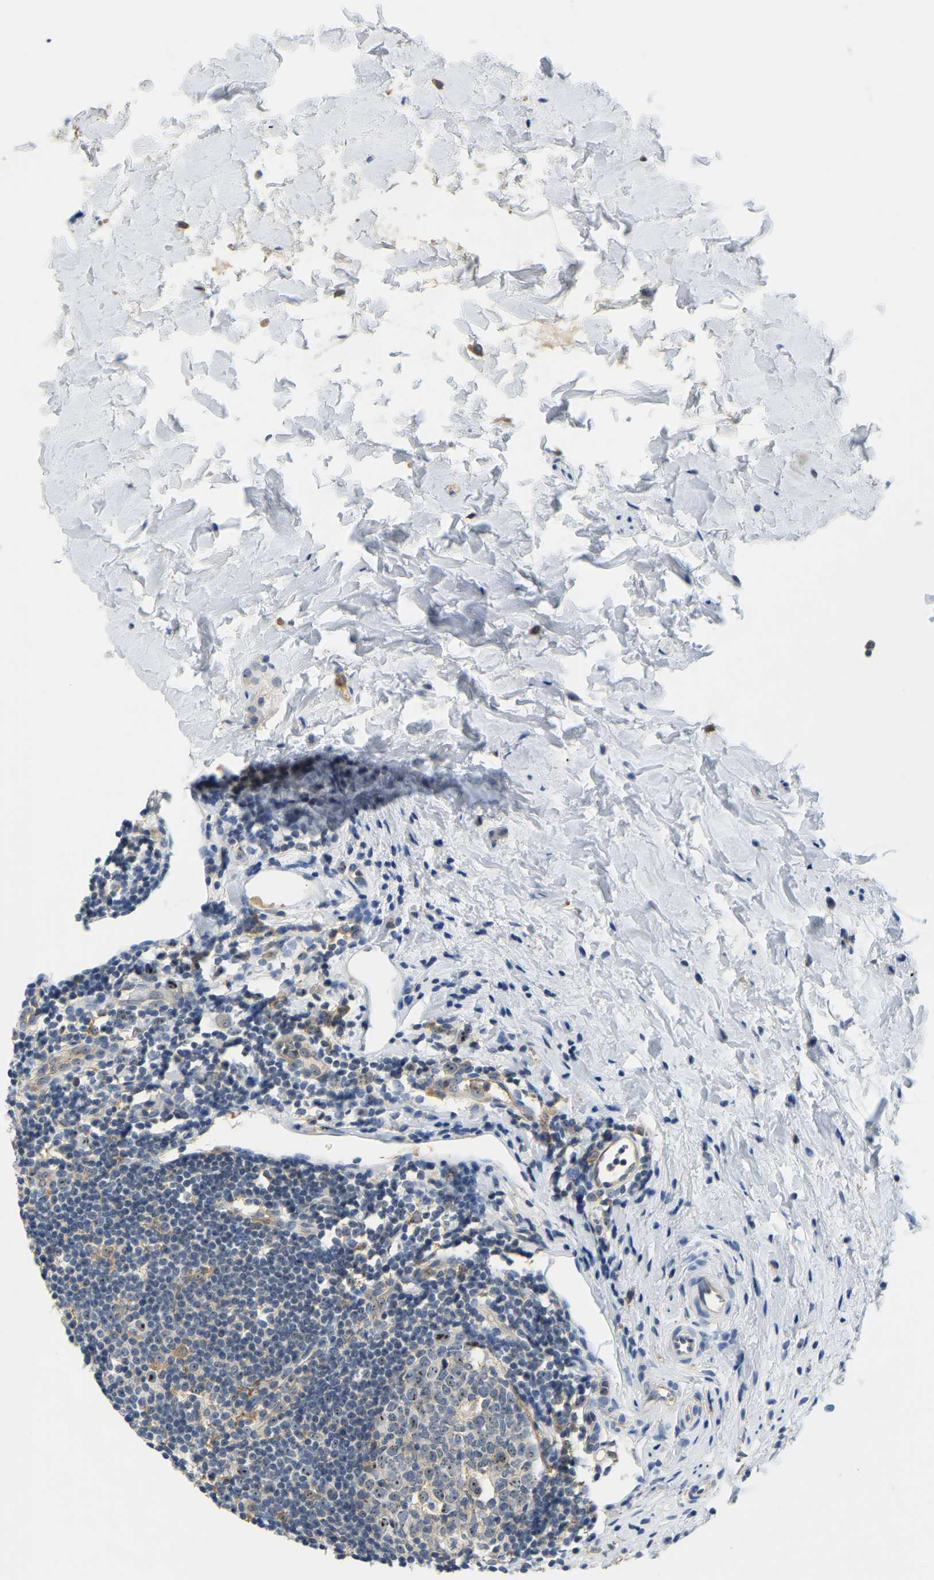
{"staining": {"intensity": "moderate", "quantity": "<25%", "location": "cytoplasmic/membranous"}, "tissue": "appendix", "cell_type": "Glandular cells", "image_type": "normal", "snomed": [{"axis": "morphology", "description": "Normal tissue, NOS"}, {"axis": "topography", "description": "Appendix"}], "caption": "Moderate cytoplasmic/membranous positivity is seen in approximately <25% of glandular cells in normal appendix.", "gene": "RRP1", "patient": {"sex": "female", "age": 20}}